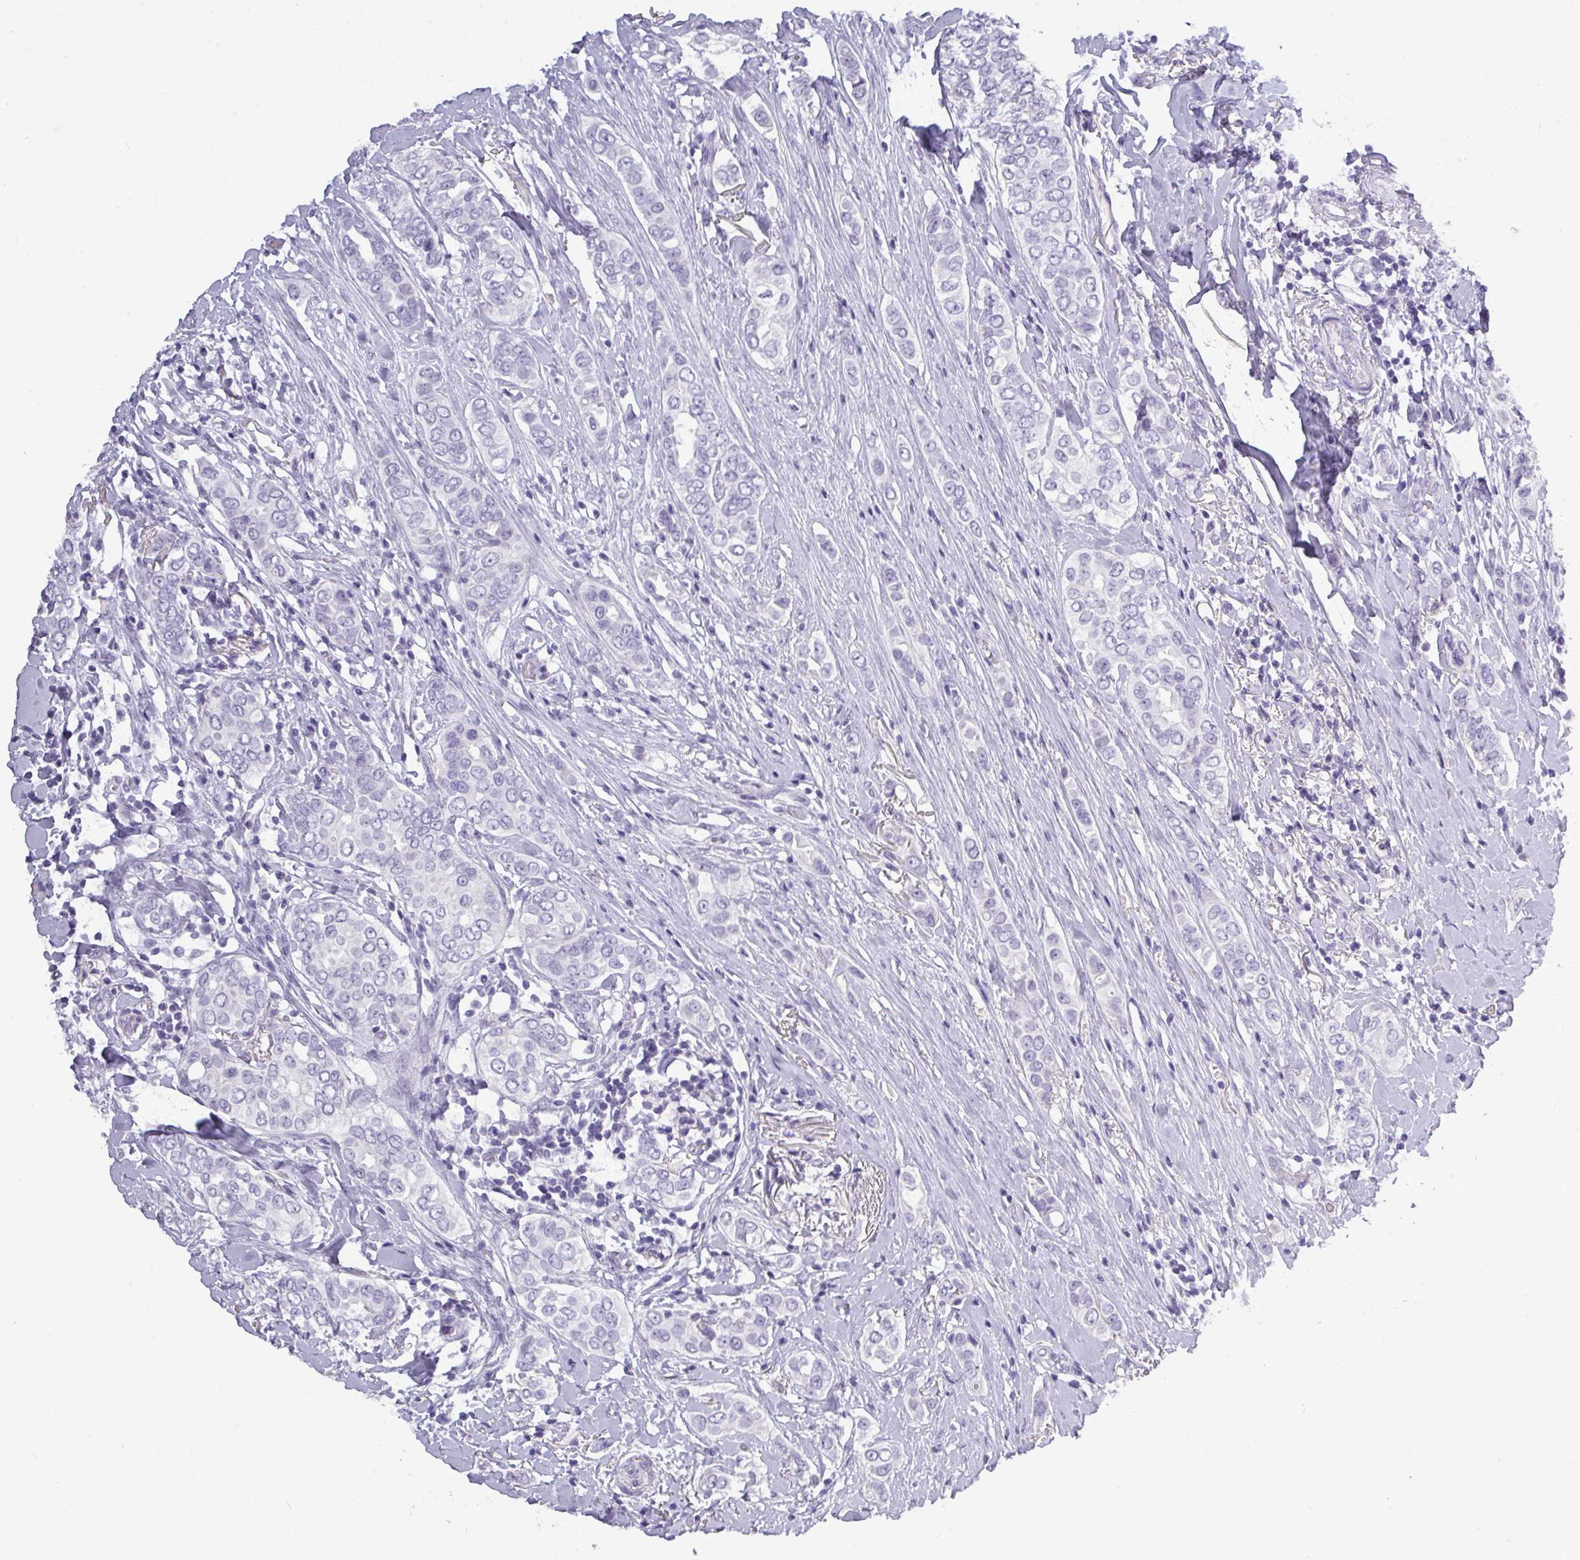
{"staining": {"intensity": "negative", "quantity": "none", "location": "none"}, "tissue": "breast cancer", "cell_type": "Tumor cells", "image_type": "cancer", "snomed": [{"axis": "morphology", "description": "Lobular carcinoma"}, {"axis": "topography", "description": "Breast"}], "caption": "There is no significant expression in tumor cells of breast cancer (lobular carcinoma).", "gene": "TMEM91", "patient": {"sex": "female", "age": 51}}